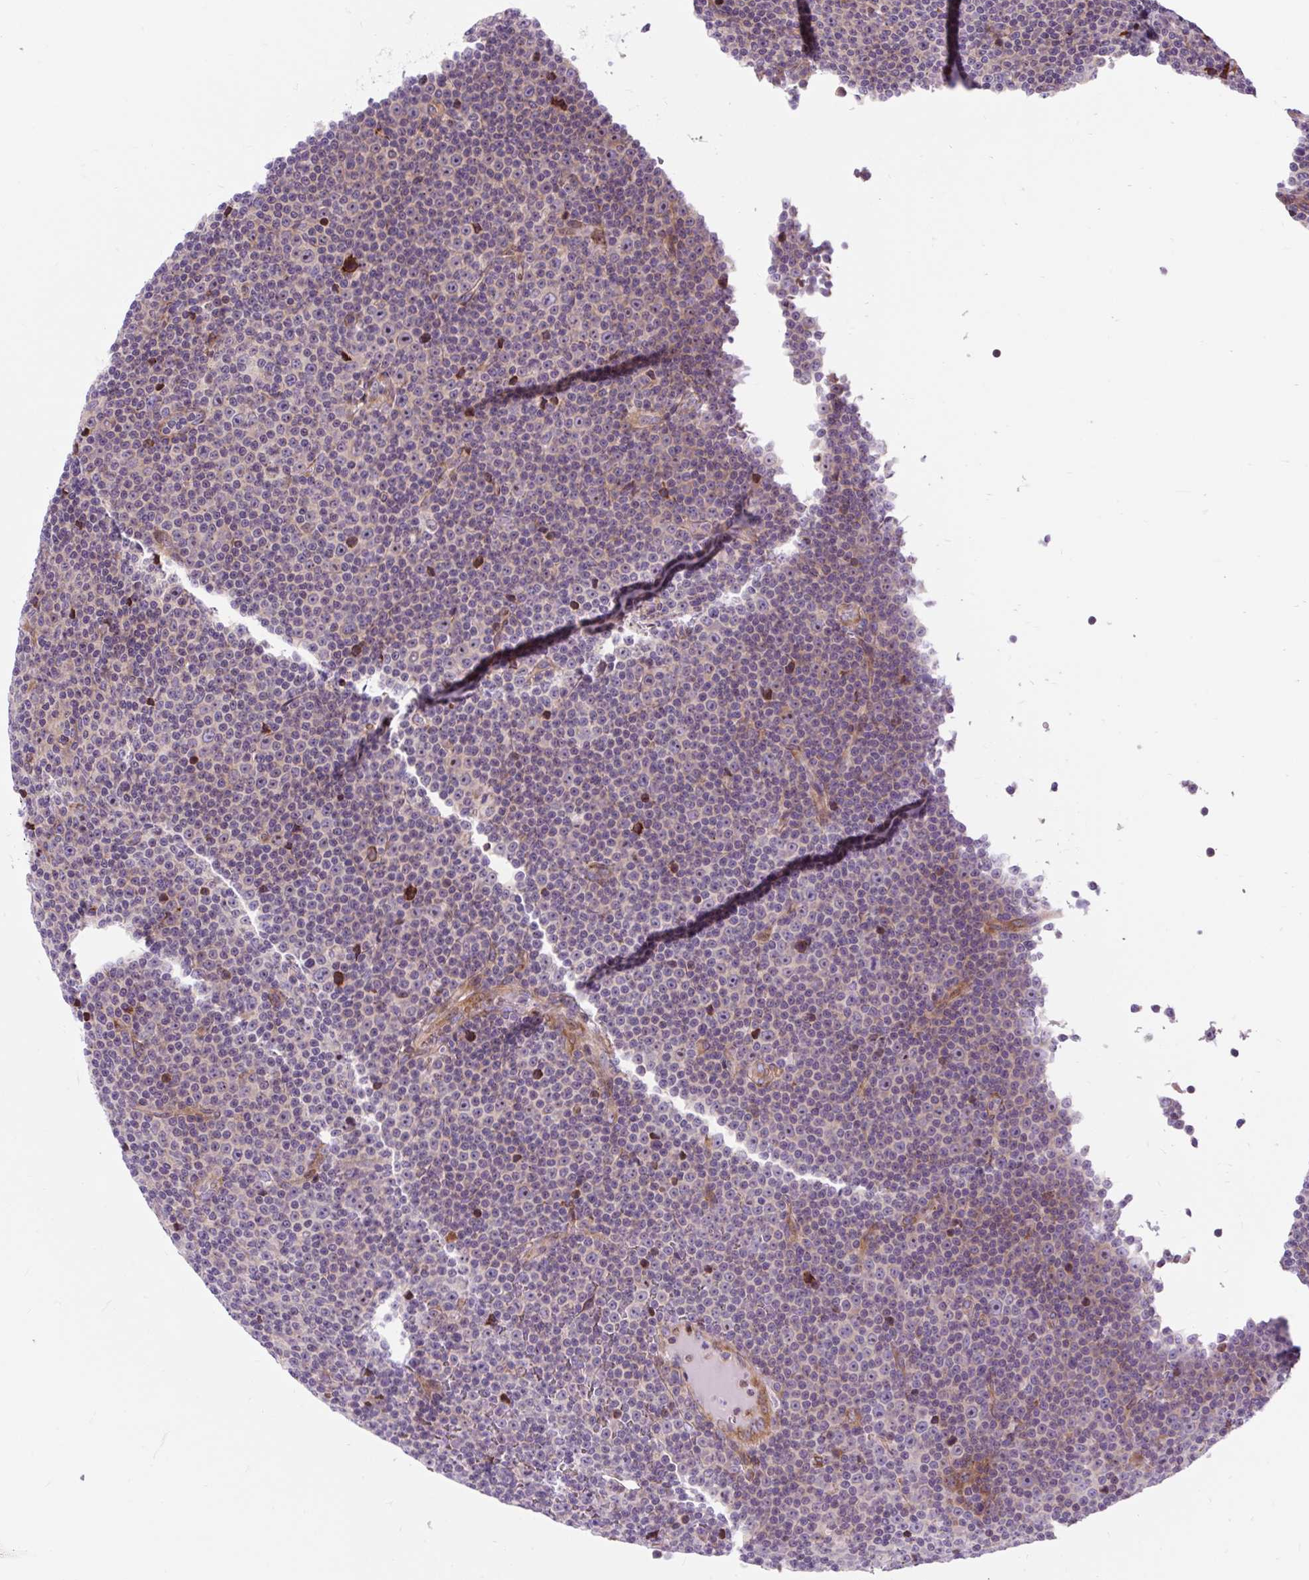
{"staining": {"intensity": "negative", "quantity": "none", "location": "none"}, "tissue": "lymphoma", "cell_type": "Tumor cells", "image_type": "cancer", "snomed": [{"axis": "morphology", "description": "Malignant lymphoma, non-Hodgkin's type, Low grade"}, {"axis": "topography", "description": "Lymph node"}], "caption": "This histopathology image is of lymphoma stained with IHC to label a protein in brown with the nuclei are counter-stained blue. There is no expression in tumor cells.", "gene": "CISD3", "patient": {"sex": "female", "age": 67}}